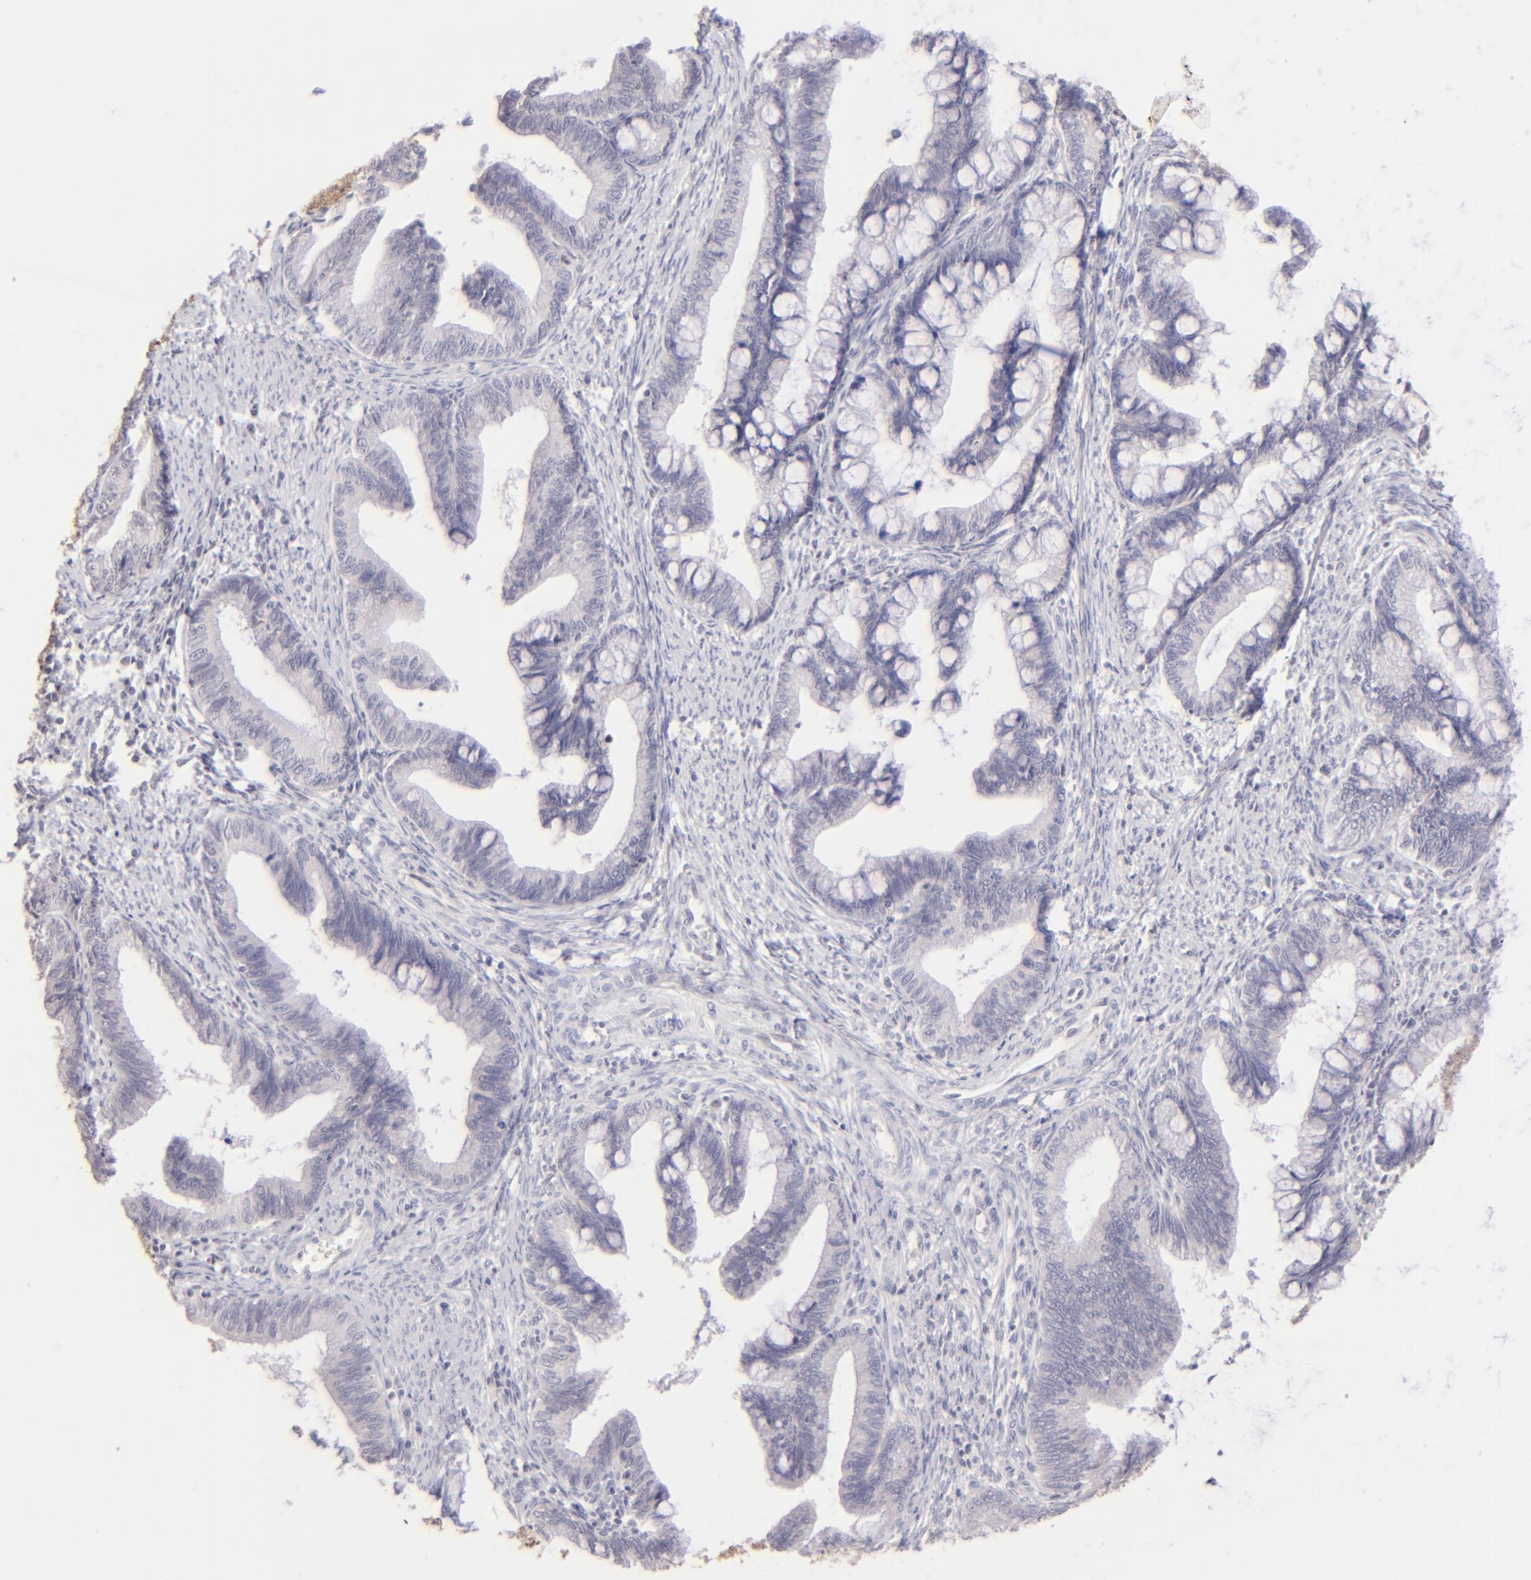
{"staining": {"intensity": "negative", "quantity": "none", "location": "none"}, "tissue": "cervical cancer", "cell_type": "Tumor cells", "image_type": "cancer", "snomed": [{"axis": "morphology", "description": "Adenocarcinoma, NOS"}, {"axis": "topography", "description": "Cervix"}], "caption": "Human cervical adenocarcinoma stained for a protein using immunohistochemistry reveals no expression in tumor cells.", "gene": "MAGEA1", "patient": {"sex": "female", "age": 36}}